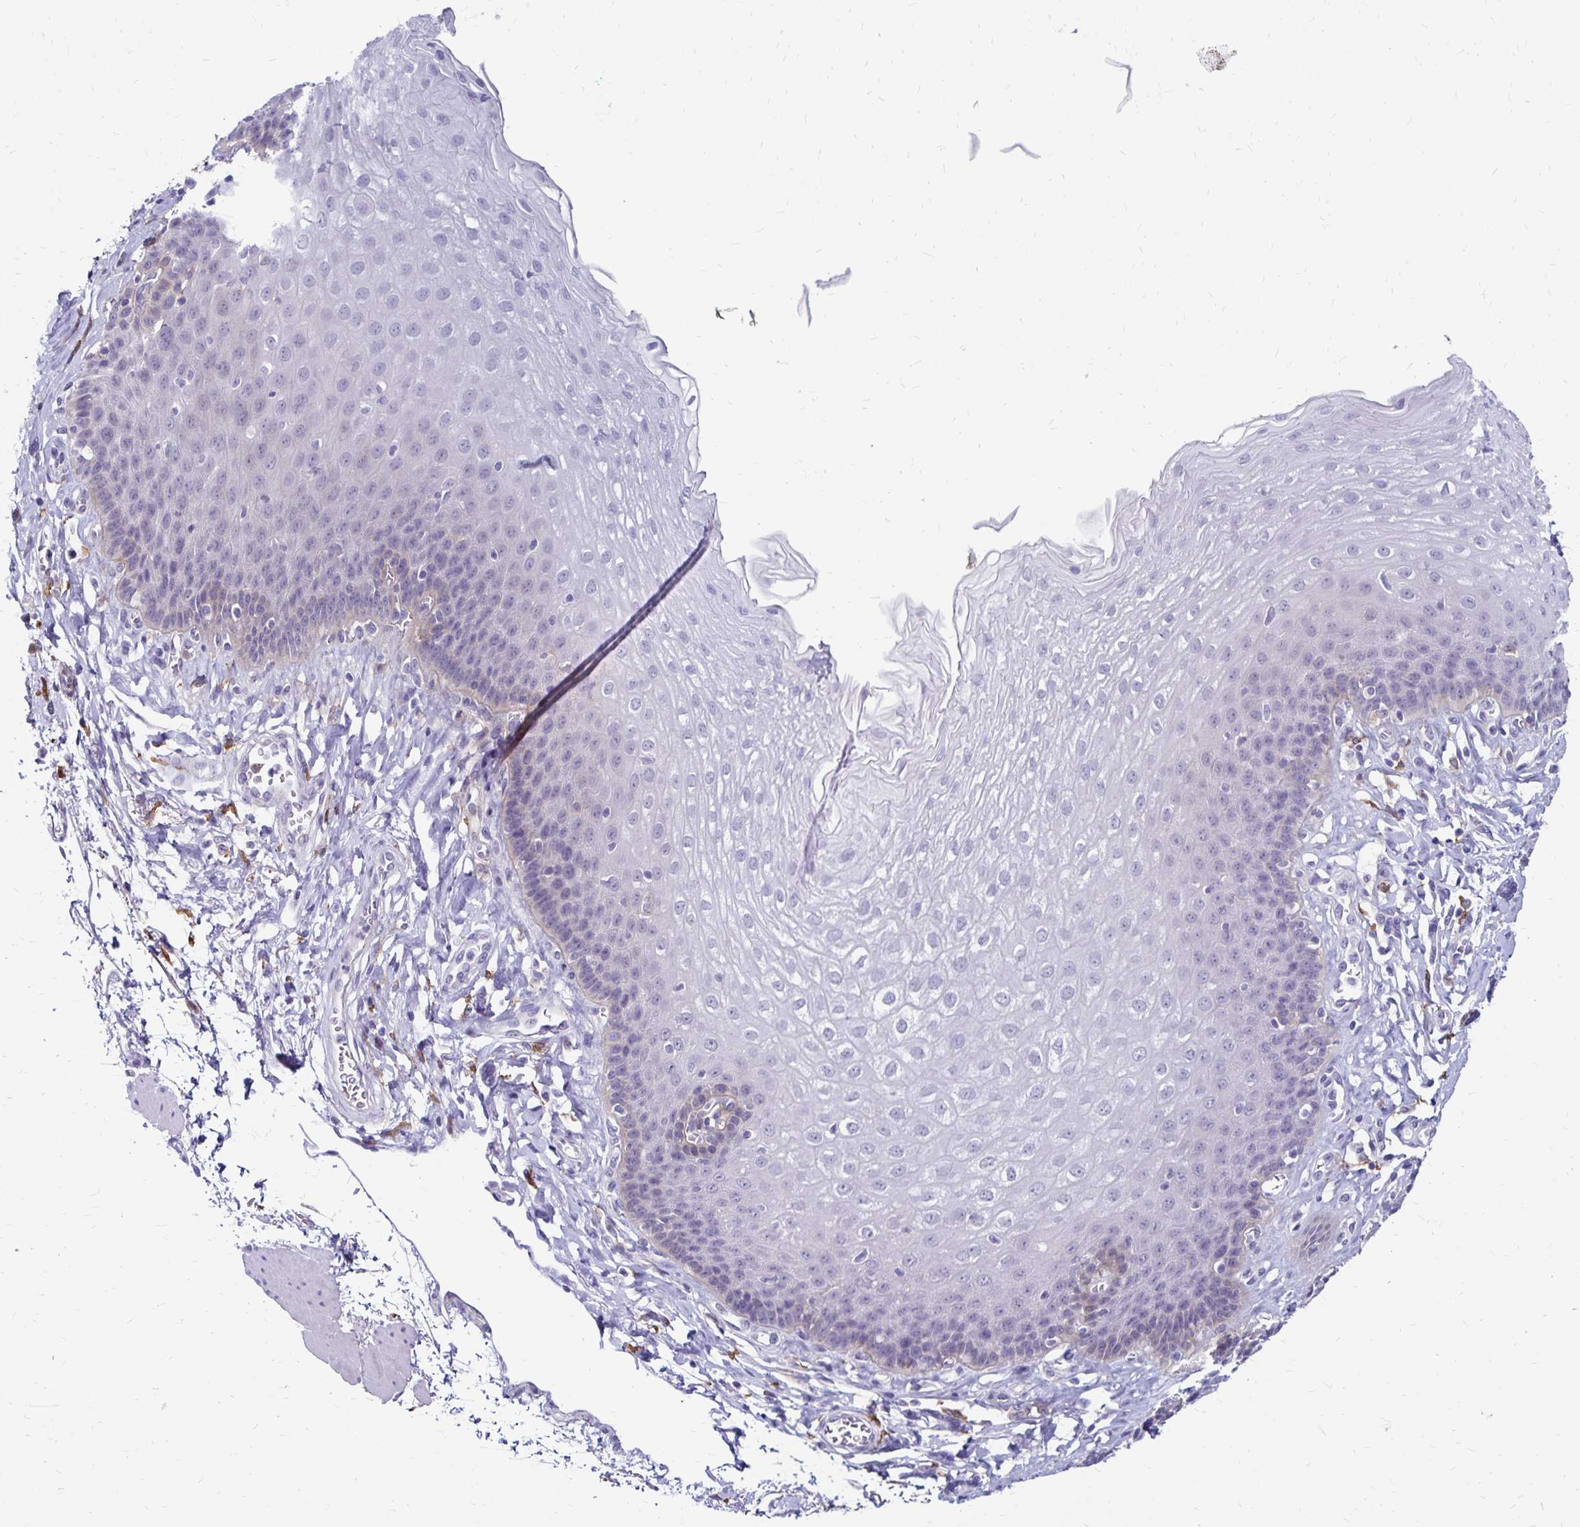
{"staining": {"intensity": "negative", "quantity": "none", "location": "none"}, "tissue": "esophagus", "cell_type": "Squamous epithelial cells", "image_type": "normal", "snomed": [{"axis": "morphology", "description": "Normal tissue, NOS"}, {"axis": "topography", "description": "Esophagus"}], "caption": "Immunohistochemical staining of benign esophagus reveals no significant expression in squamous epithelial cells.", "gene": "TNS3", "patient": {"sex": "female", "age": 81}}